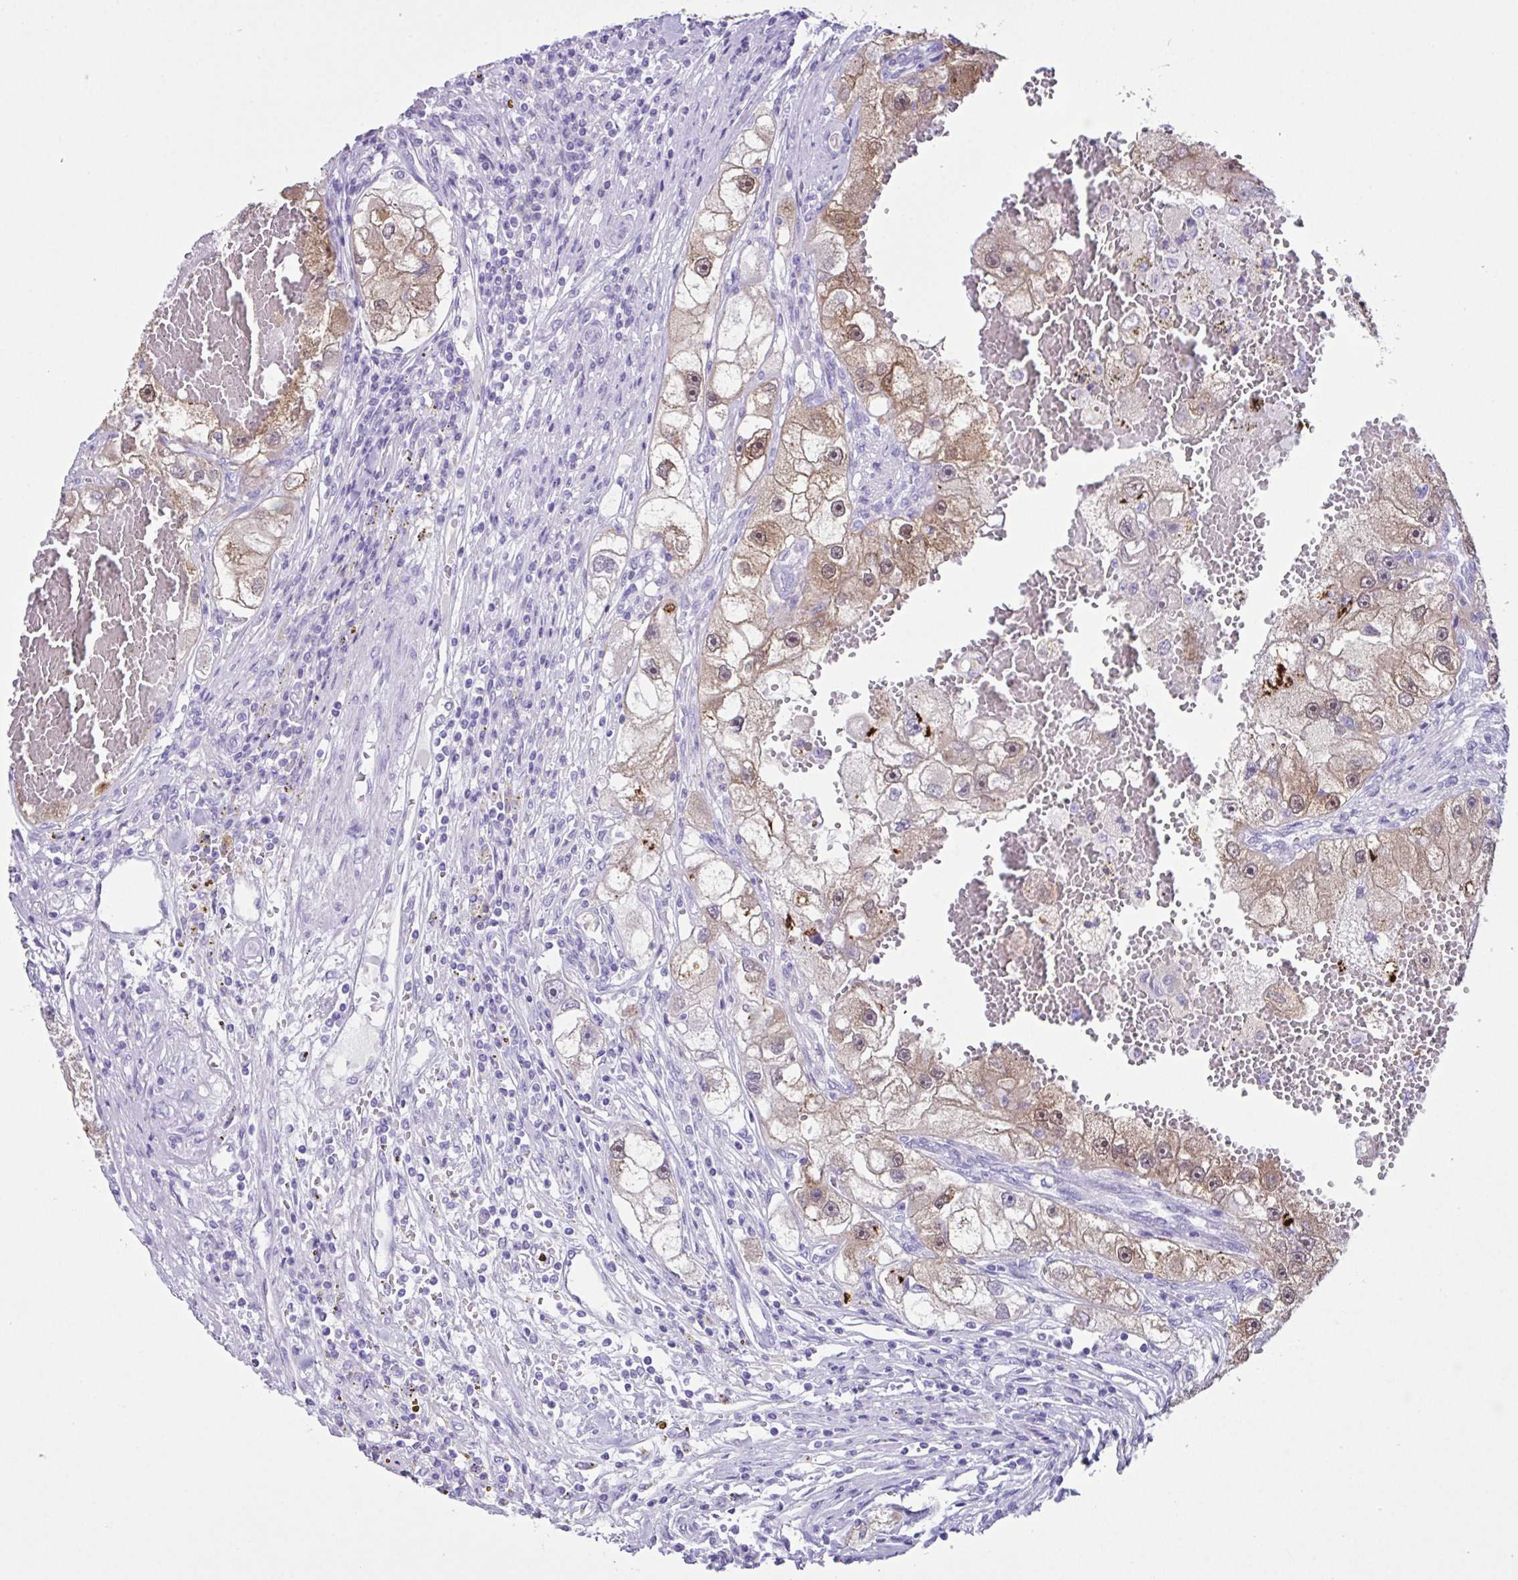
{"staining": {"intensity": "moderate", "quantity": "25%-75%", "location": "cytoplasmic/membranous,nuclear"}, "tissue": "renal cancer", "cell_type": "Tumor cells", "image_type": "cancer", "snomed": [{"axis": "morphology", "description": "Adenocarcinoma, NOS"}, {"axis": "topography", "description": "Kidney"}], "caption": "A photomicrograph of human renal cancer (adenocarcinoma) stained for a protein demonstrates moderate cytoplasmic/membranous and nuclear brown staining in tumor cells. The staining is performed using DAB (3,3'-diaminobenzidine) brown chromogen to label protein expression. The nuclei are counter-stained blue using hematoxylin.", "gene": "LGALS4", "patient": {"sex": "male", "age": 63}}